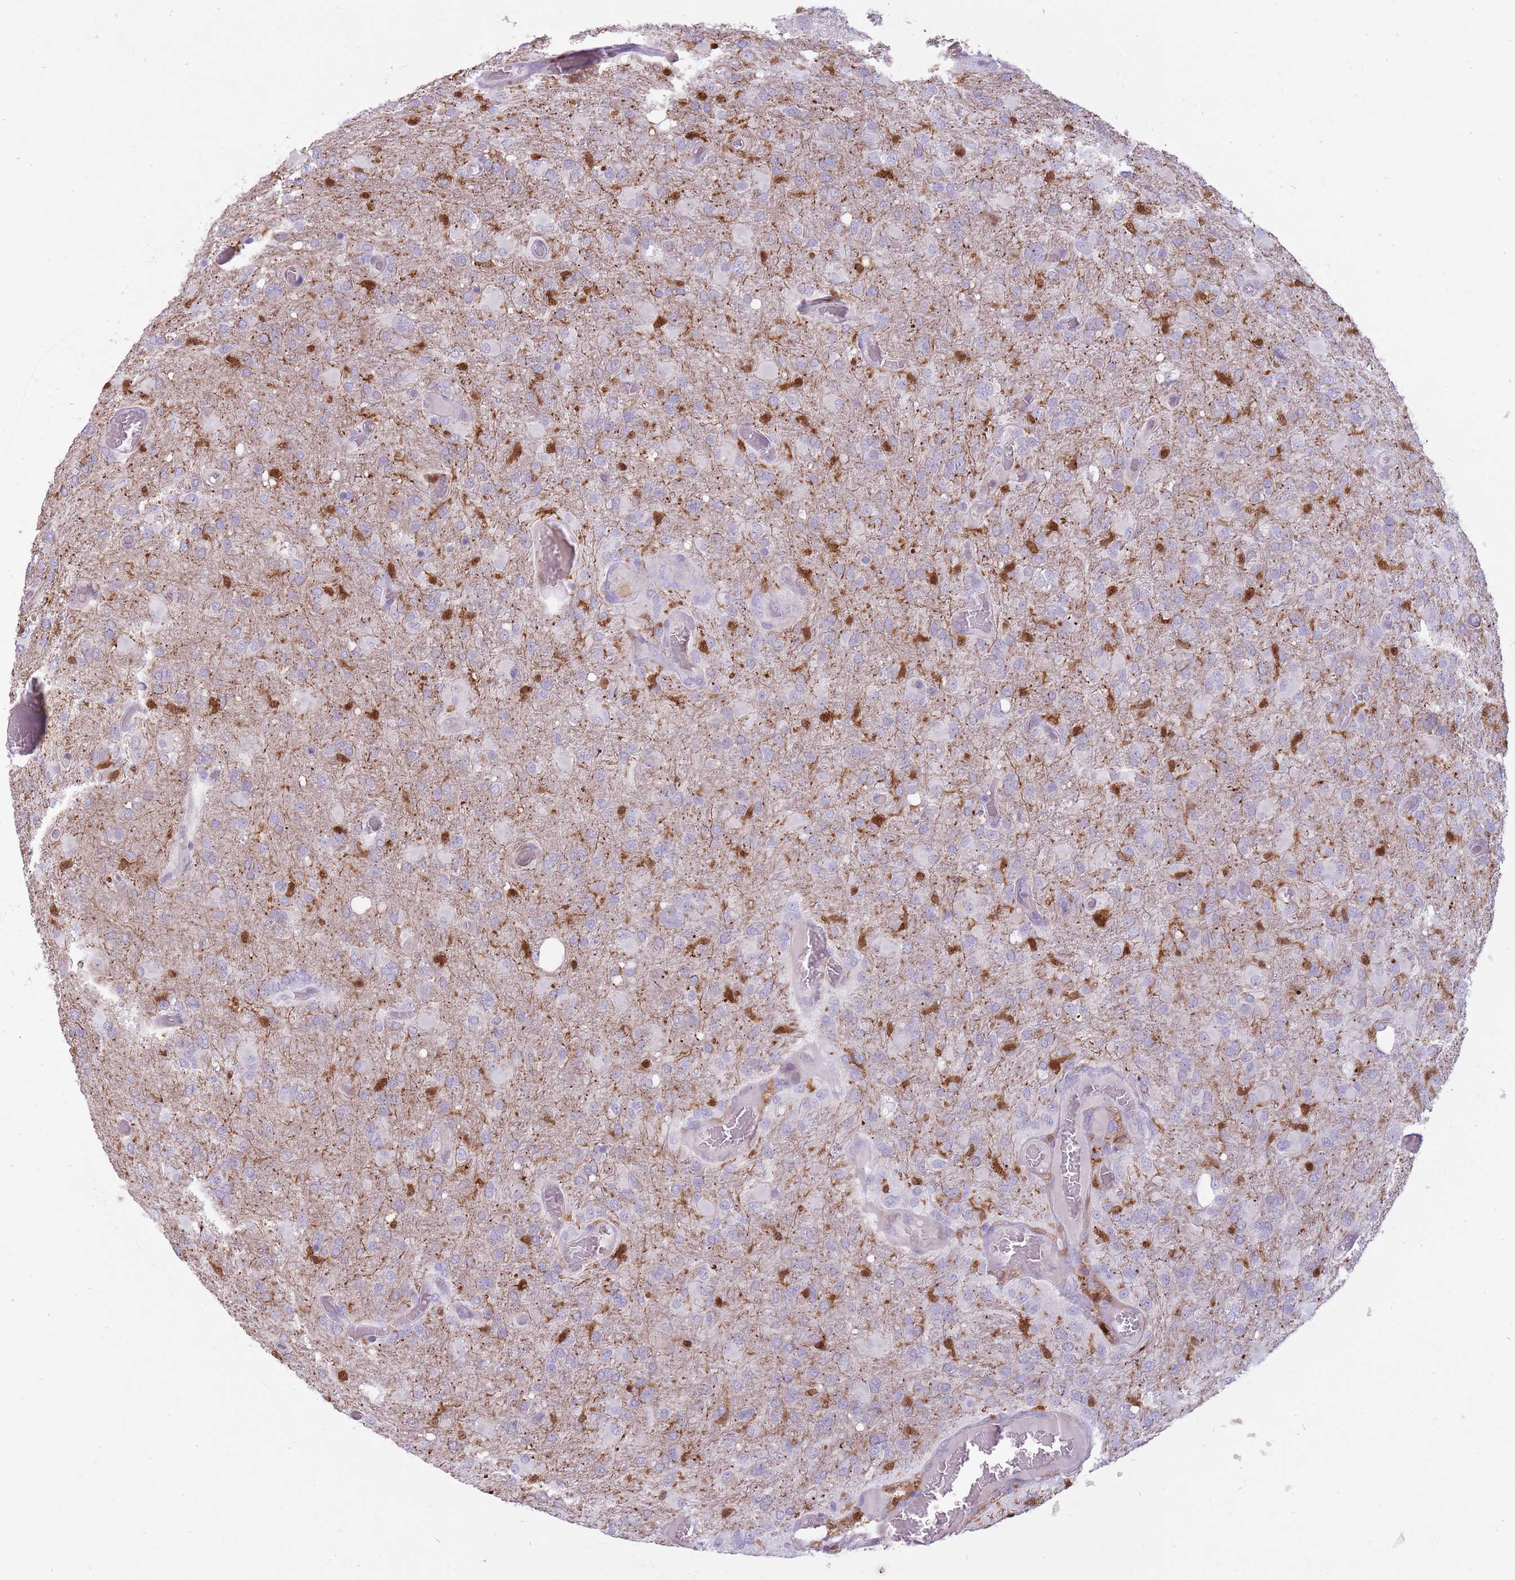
{"staining": {"intensity": "strong", "quantity": "<25%", "location": "cytoplasmic/membranous,nuclear"}, "tissue": "glioma", "cell_type": "Tumor cells", "image_type": "cancer", "snomed": [{"axis": "morphology", "description": "Glioma, malignant, High grade"}, {"axis": "topography", "description": "Brain"}], "caption": "Approximately <25% of tumor cells in malignant glioma (high-grade) exhibit strong cytoplasmic/membranous and nuclear protein expression as visualized by brown immunohistochemical staining.", "gene": "LGALS9", "patient": {"sex": "female", "age": 74}}